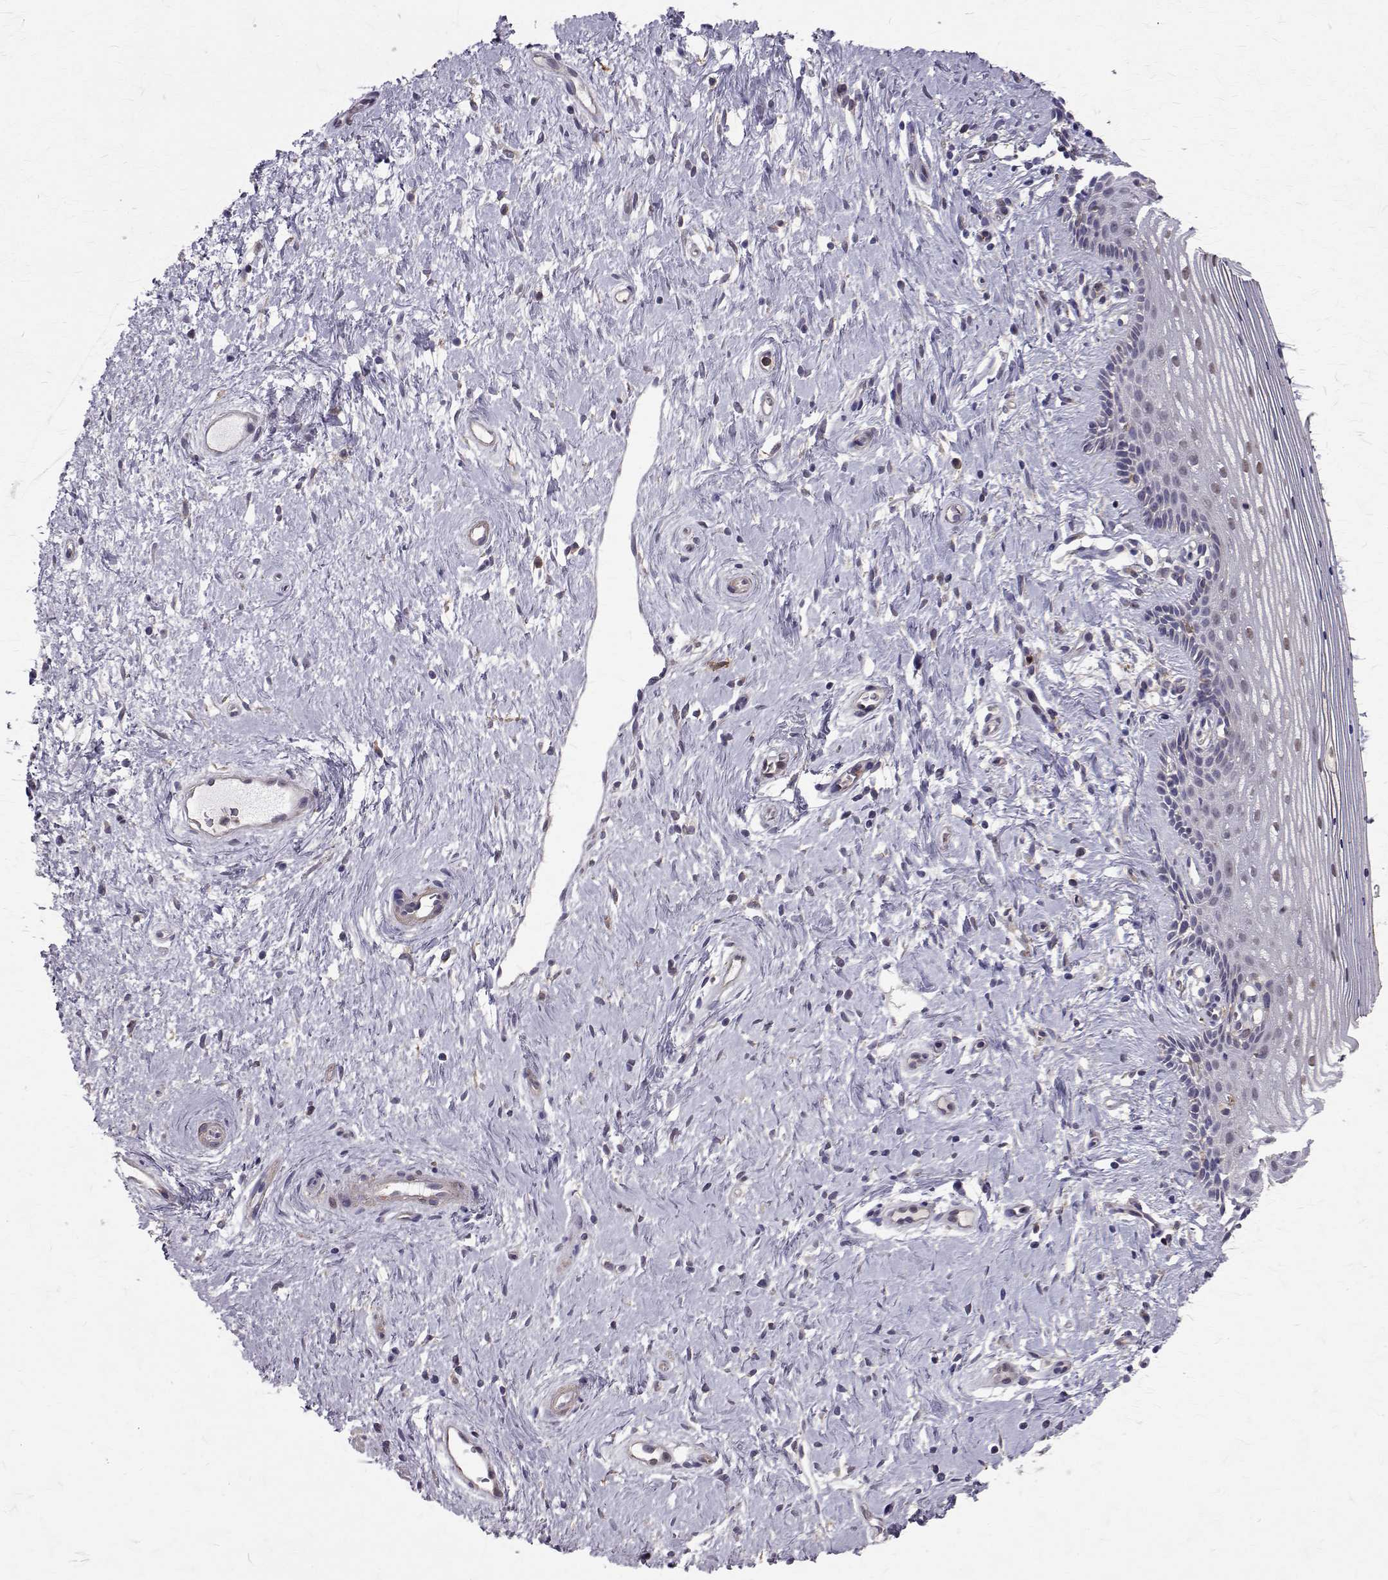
{"staining": {"intensity": "moderate", "quantity": "<25%", "location": "nuclear"}, "tissue": "vagina", "cell_type": "Squamous epithelial cells", "image_type": "normal", "snomed": [{"axis": "morphology", "description": "Normal tissue, NOS"}, {"axis": "topography", "description": "Vagina"}], "caption": "The photomicrograph exhibits immunohistochemical staining of normal vagina. There is moderate nuclear staining is identified in approximately <25% of squamous epithelial cells. The staining is performed using DAB brown chromogen to label protein expression. The nuclei are counter-stained blue using hematoxylin.", "gene": "CCDC89", "patient": {"sex": "female", "age": 42}}